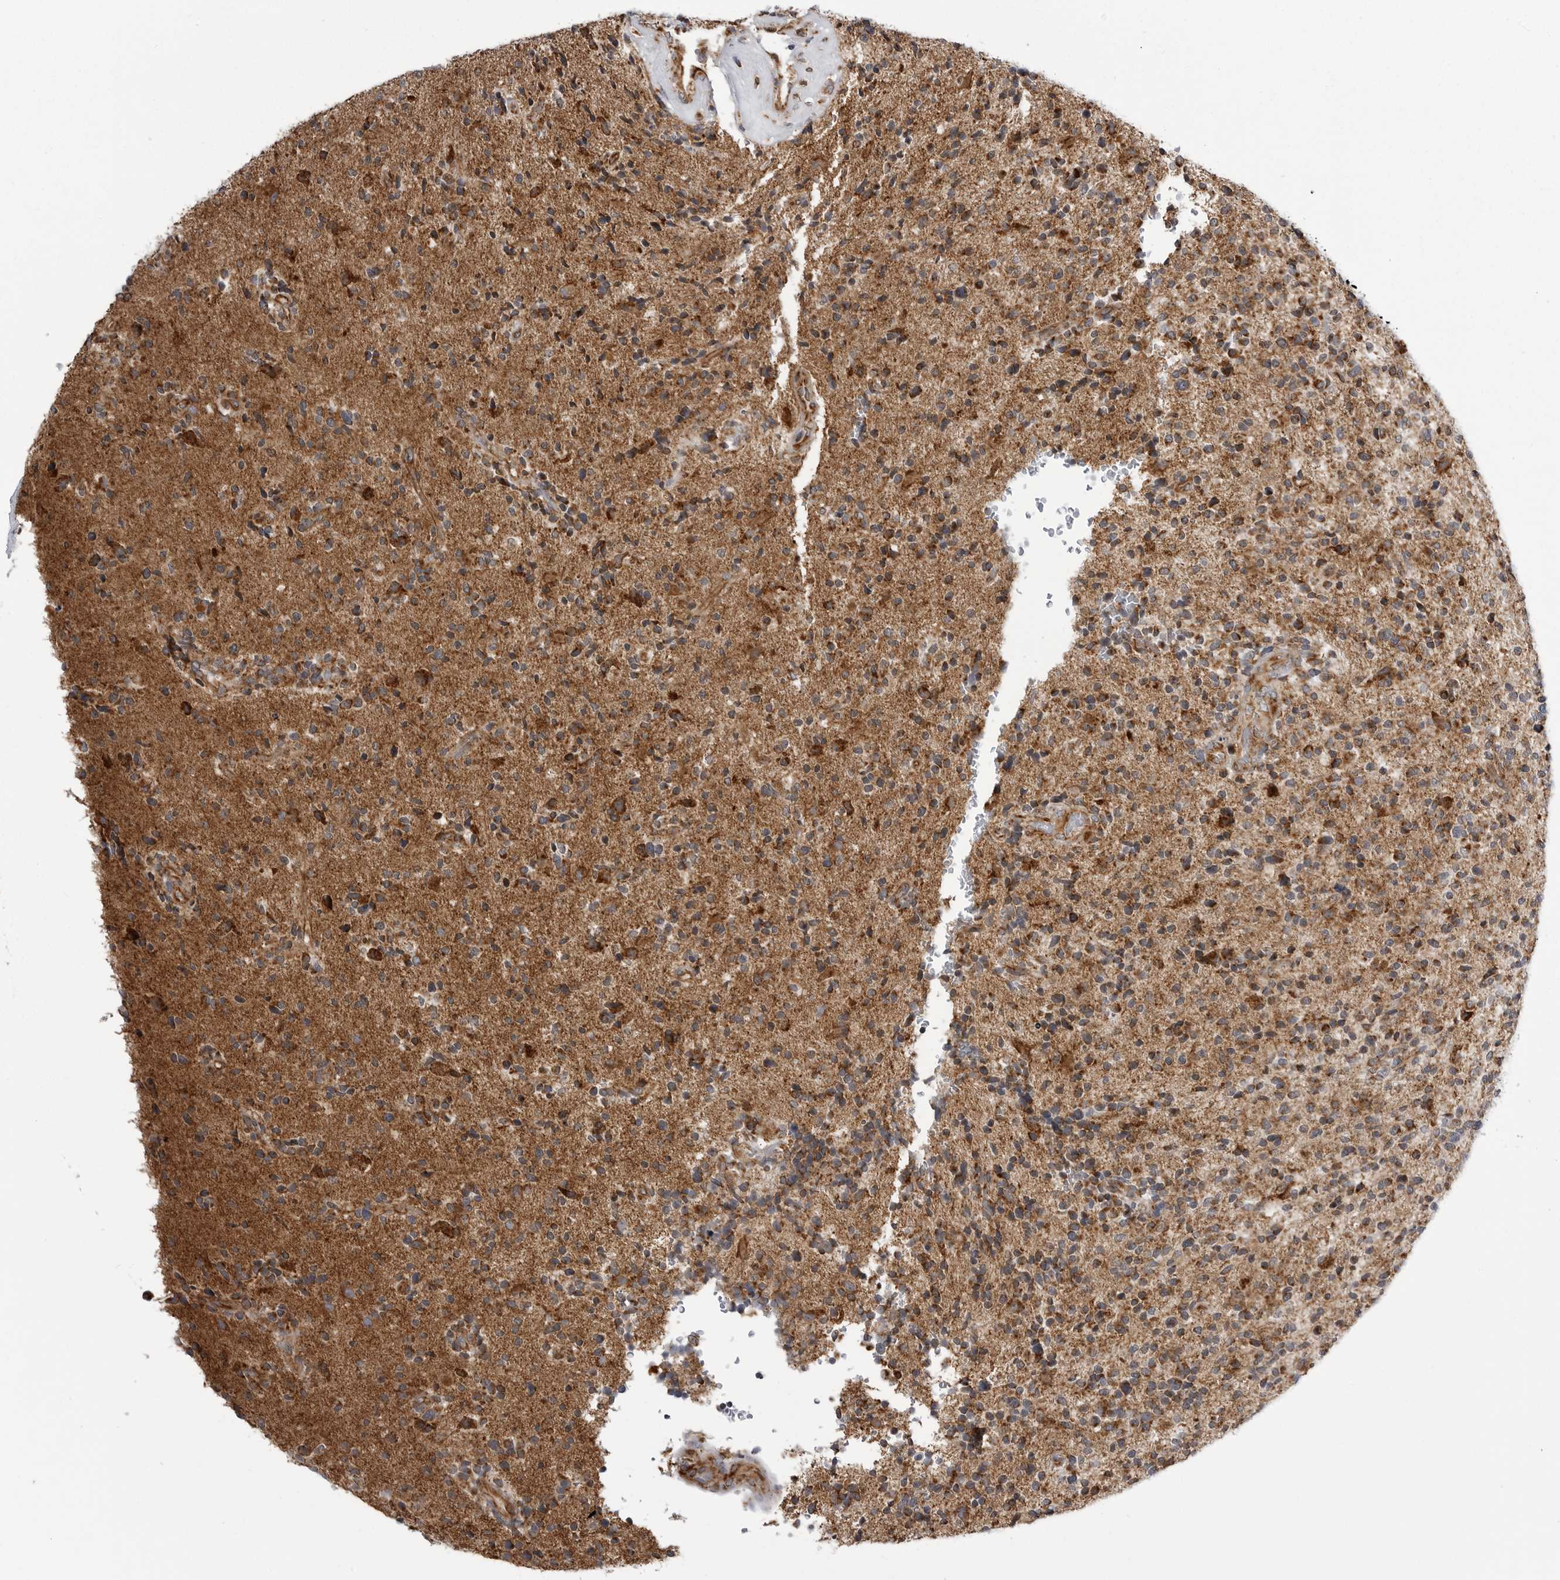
{"staining": {"intensity": "moderate", "quantity": ">75%", "location": "cytoplasmic/membranous"}, "tissue": "glioma", "cell_type": "Tumor cells", "image_type": "cancer", "snomed": [{"axis": "morphology", "description": "Glioma, malignant, High grade"}, {"axis": "topography", "description": "Brain"}], "caption": "Tumor cells exhibit moderate cytoplasmic/membranous positivity in about >75% of cells in glioma.", "gene": "FH", "patient": {"sex": "male", "age": 72}}